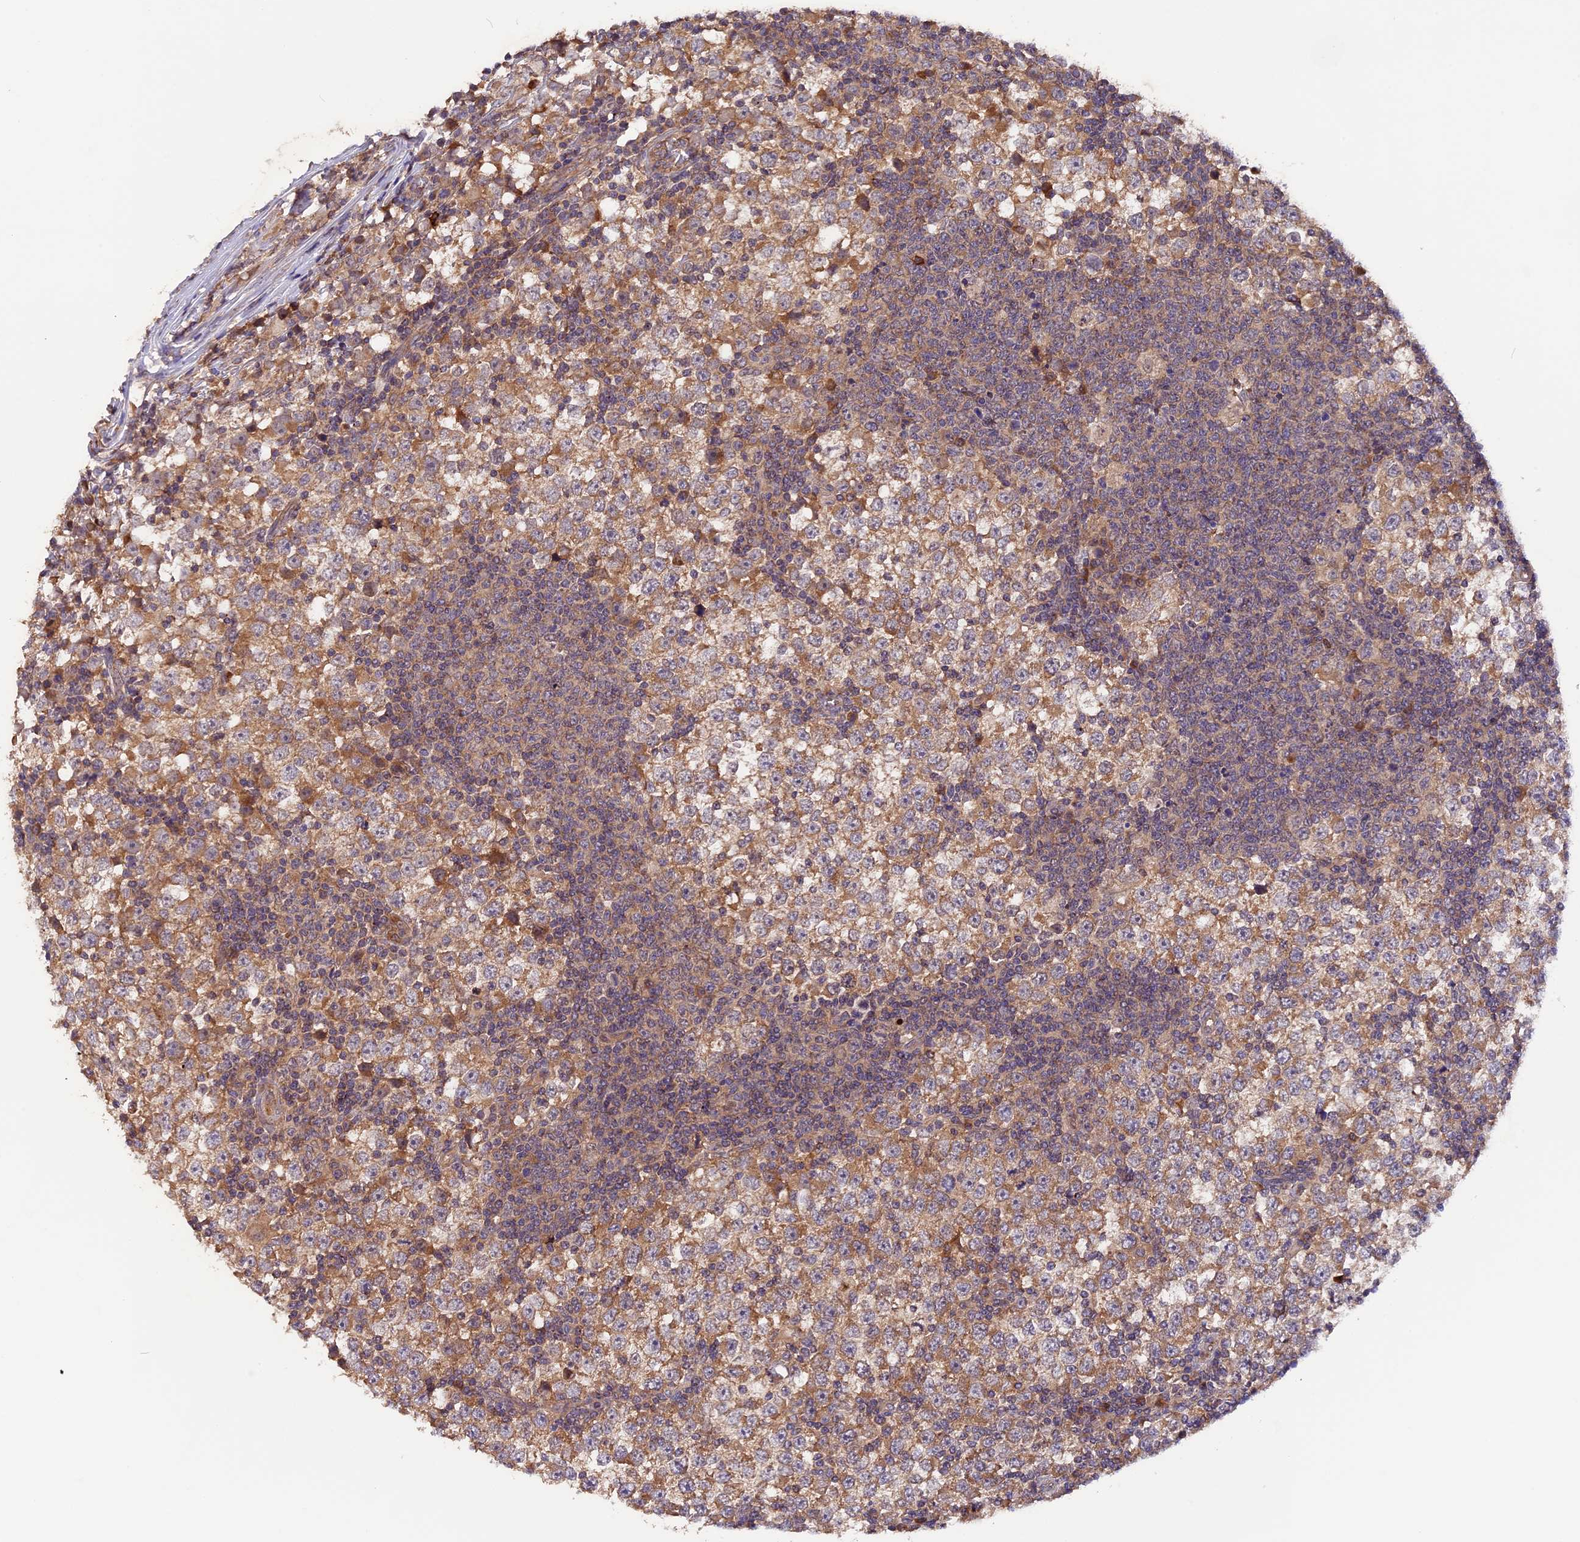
{"staining": {"intensity": "moderate", "quantity": ">75%", "location": "cytoplasmic/membranous"}, "tissue": "testis cancer", "cell_type": "Tumor cells", "image_type": "cancer", "snomed": [{"axis": "morphology", "description": "Seminoma, NOS"}, {"axis": "topography", "description": "Testis"}], "caption": "A high-resolution image shows immunohistochemistry staining of seminoma (testis), which displays moderate cytoplasmic/membranous positivity in about >75% of tumor cells. (DAB IHC, brown staining for protein, blue staining for nuclei).", "gene": "MARK4", "patient": {"sex": "male", "age": 65}}